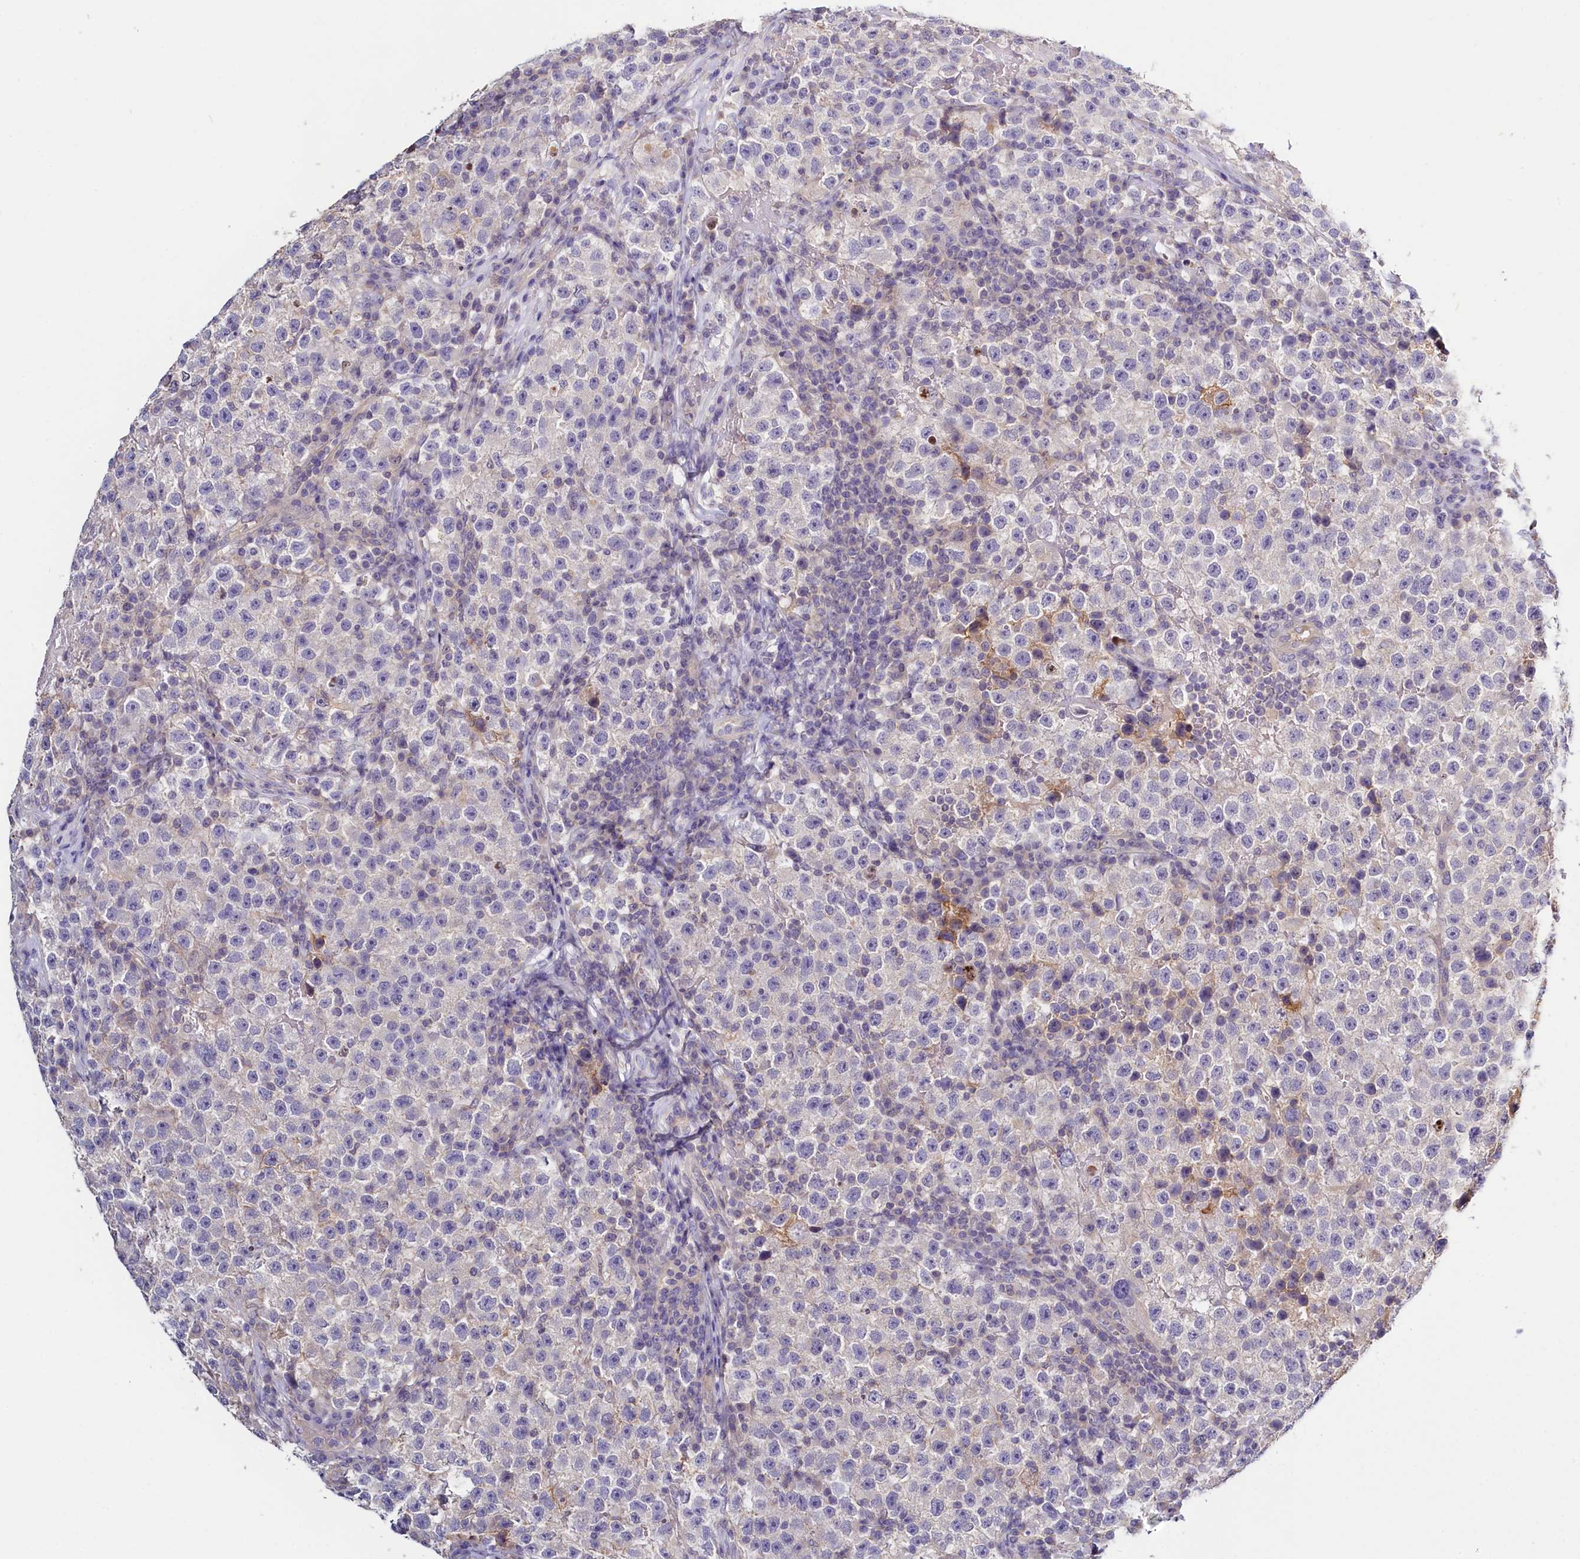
{"staining": {"intensity": "negative", "quantity": "none", "location": "none"}, "tissue": "testis cancer", "cell_type": "Tumor cells", "image_type": "cancer", "snomed": [{"axis": "morphology", "description": "Seminoma, NOS"}, {"axis": "topography", "description": "Testis"}], "caption": "IHC of testis seminoma shows no staining in tumor cells. (DAB IHC, high magnification).", "gene": "PDE6D", "patient": {"sex": "male", "age": 22}}